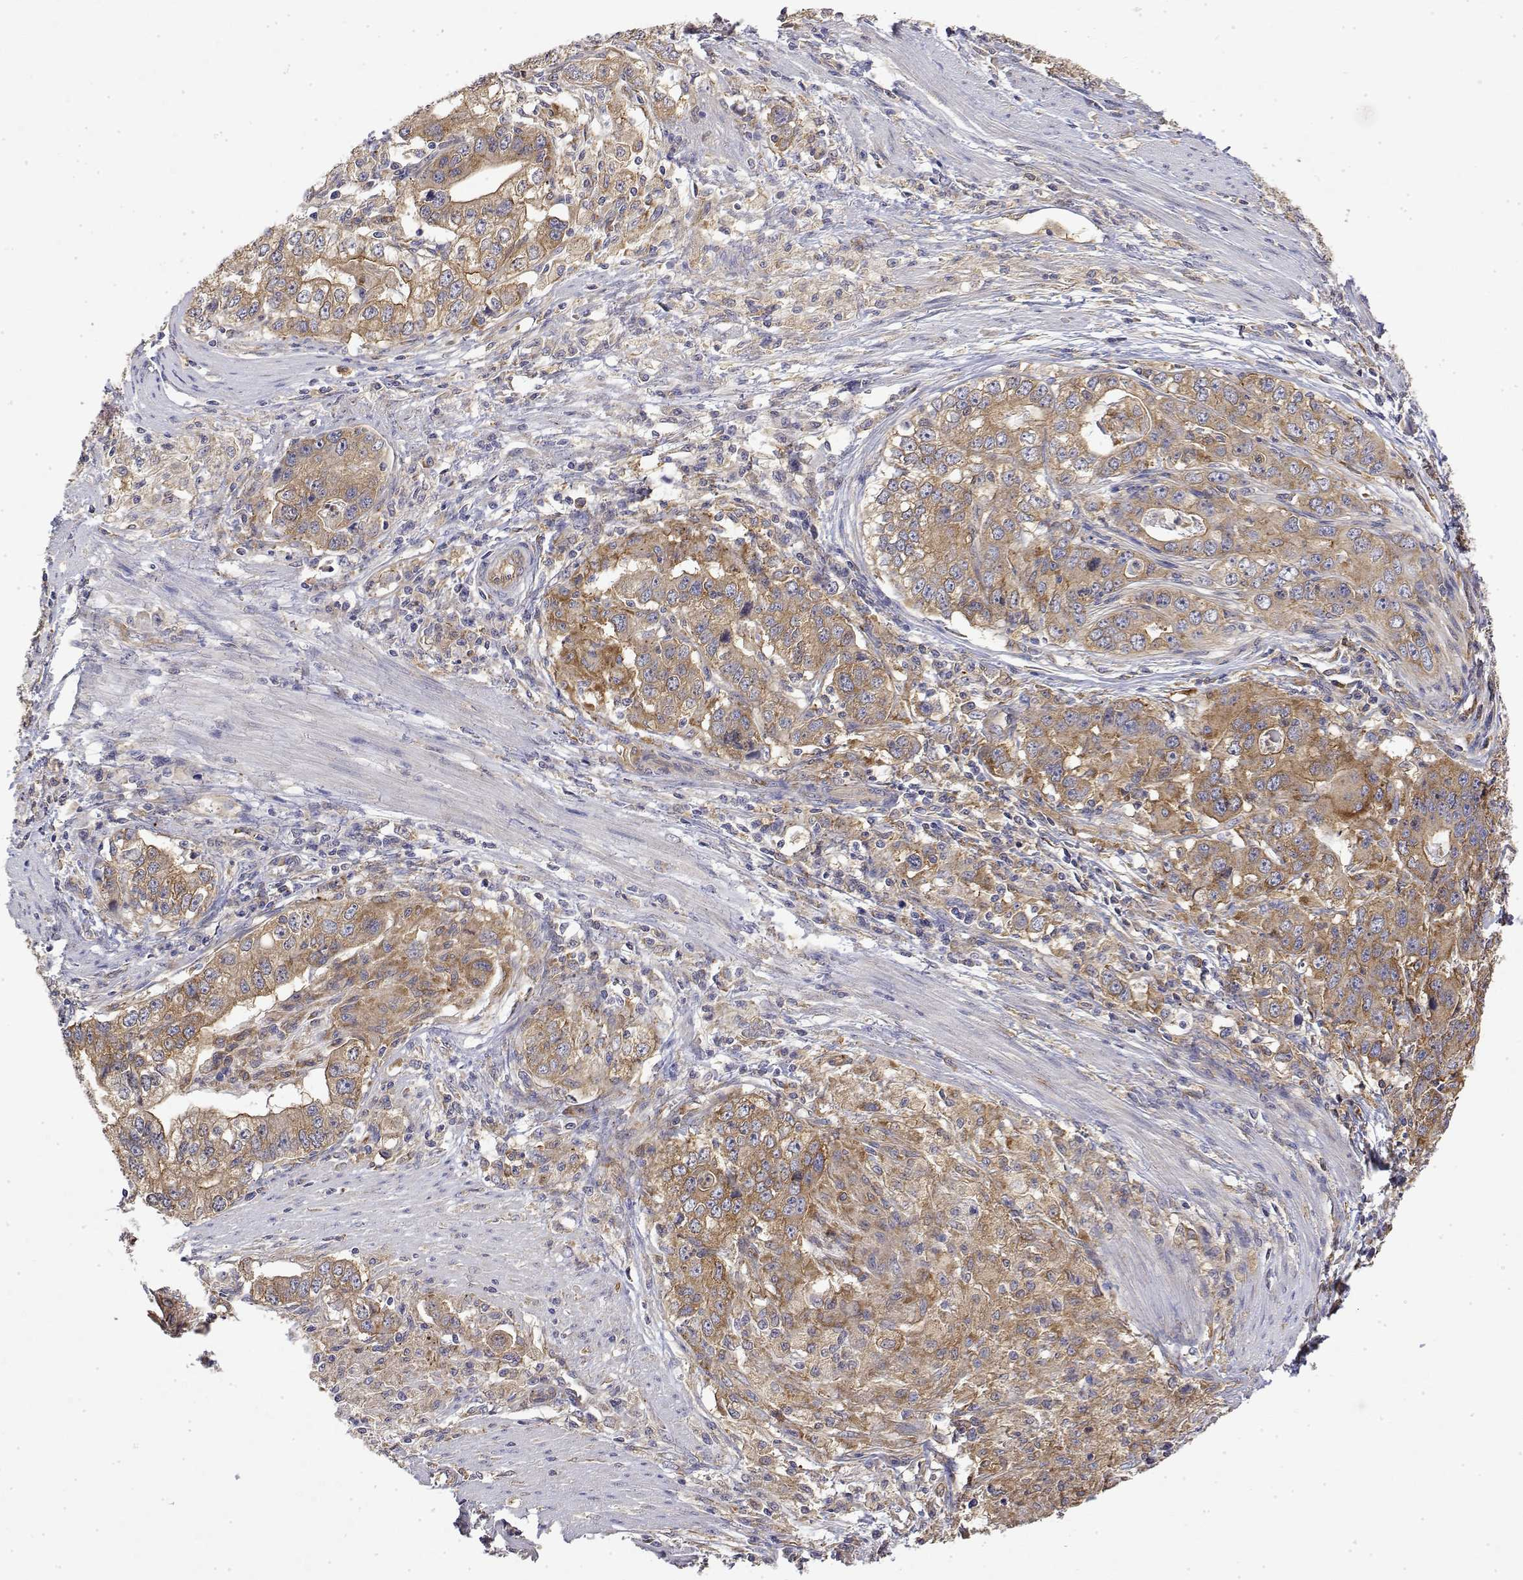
{"staining": {"intensity": "moderate", "quantity": ">75%", "location": "cytoplasmic/membranous"}, "tissue": "stomach cancer", "cell_type": "Tumor cells", "image_type": "cancer", "snomed": [{"axis": "morphology", "description": "Adenocarcinoma, NOS"}, {"axis": "topography", "description": "Stomach, lower"}], "caption": "A medium amount of moderate cytoplasmic/membranous expression is seen in about >75% of tumor cells in stomach adenocarcinoma tissue.", "gene": "PACSIN2", "patient": {"sex": "female", "age": 72}}